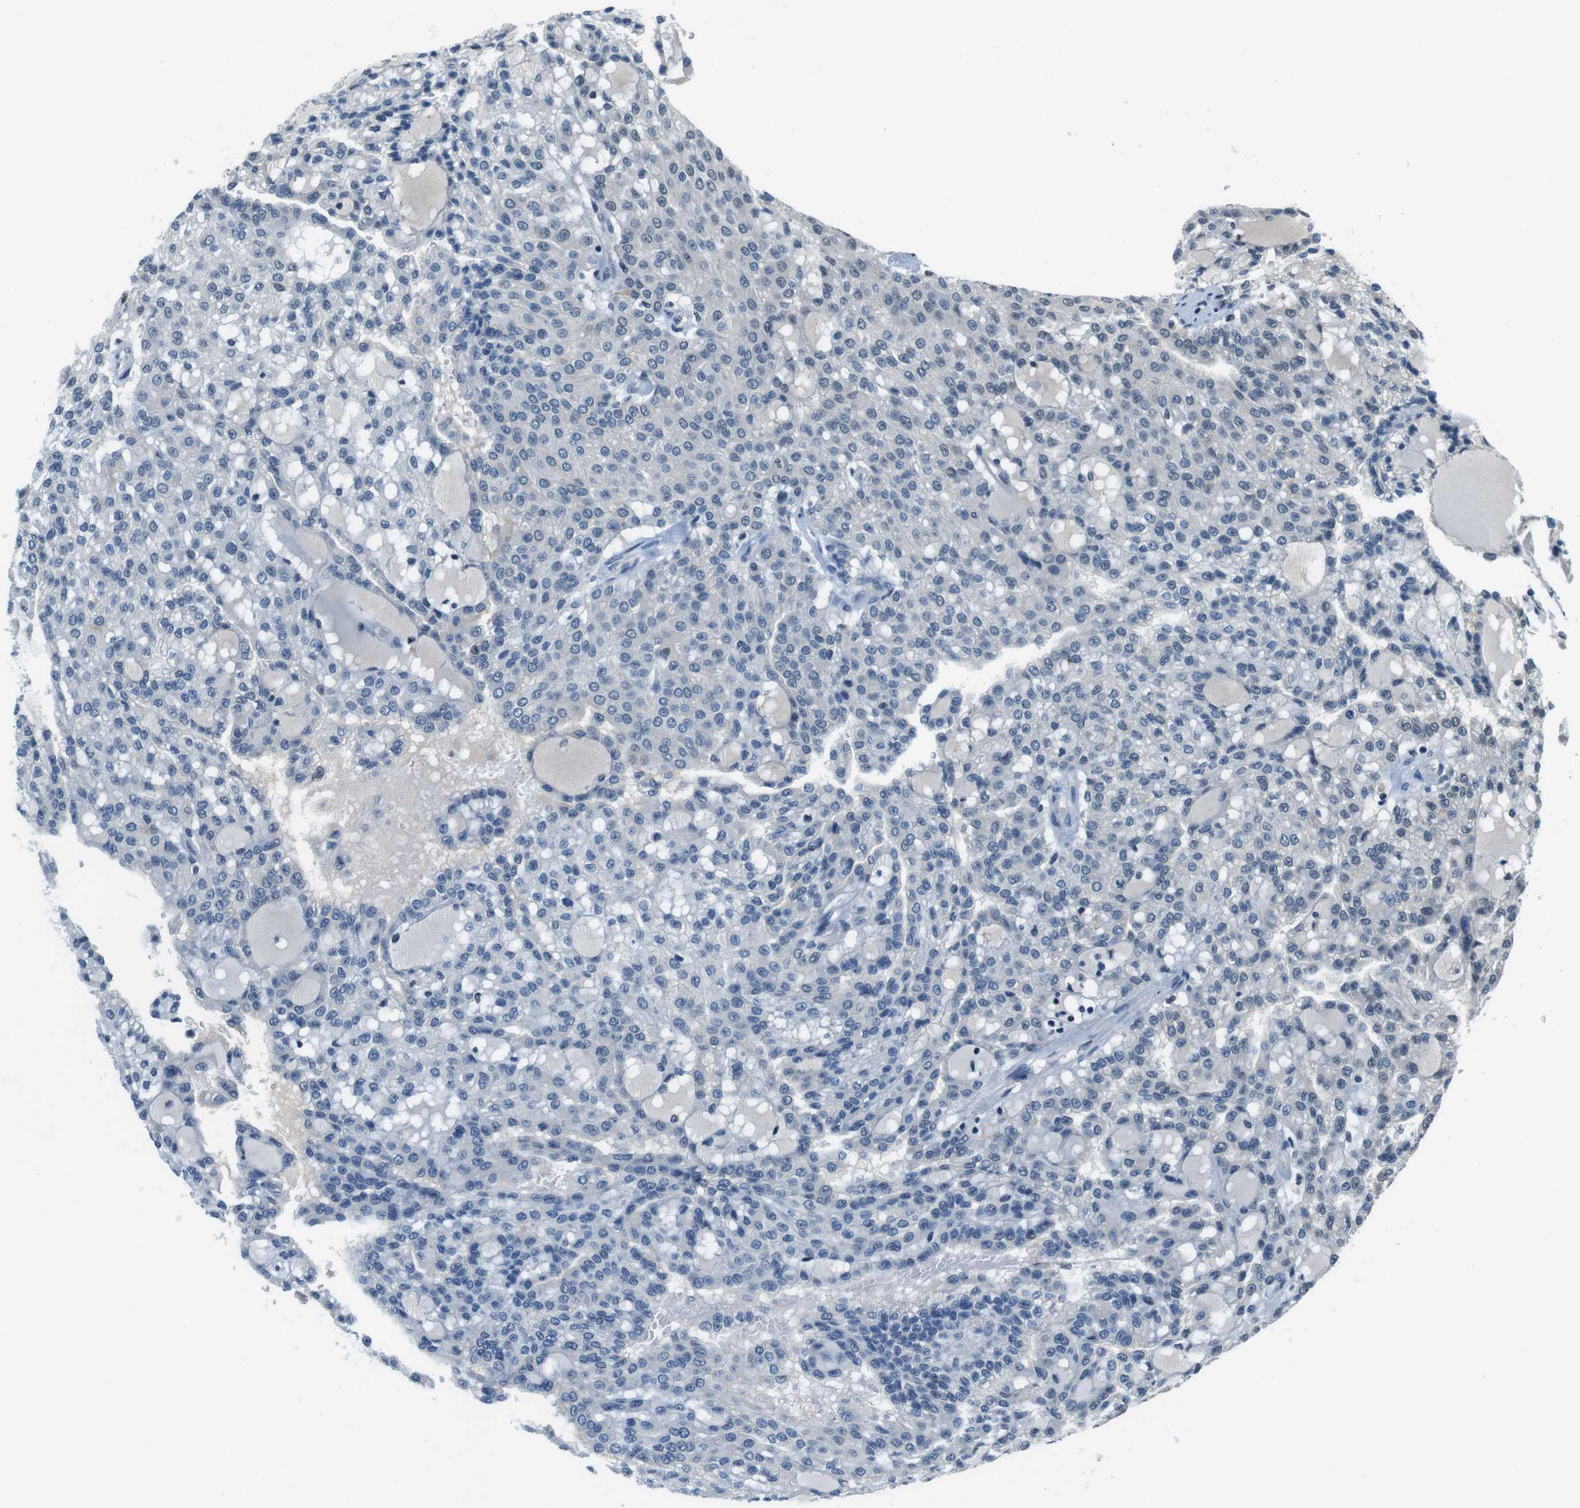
{"staining": {"intensity": "negative", "quantity": "none", "location": "none"}, "tissue": "renal cancer", "cell_type": "Tumor cells", "image_type": "cancer", "snomed": [{"axis": "morphology", "description": "Adenocarcinoma, NOS"}, {"axis": "topography", "description": "Kidney"}], "caption": "Adenocarcinoma (renal) was stained to show a protein in brown. There is no significant positivity in tumor cells.", "gene": "CD163L1", "patient": {"sex": "male", "age": 63}}